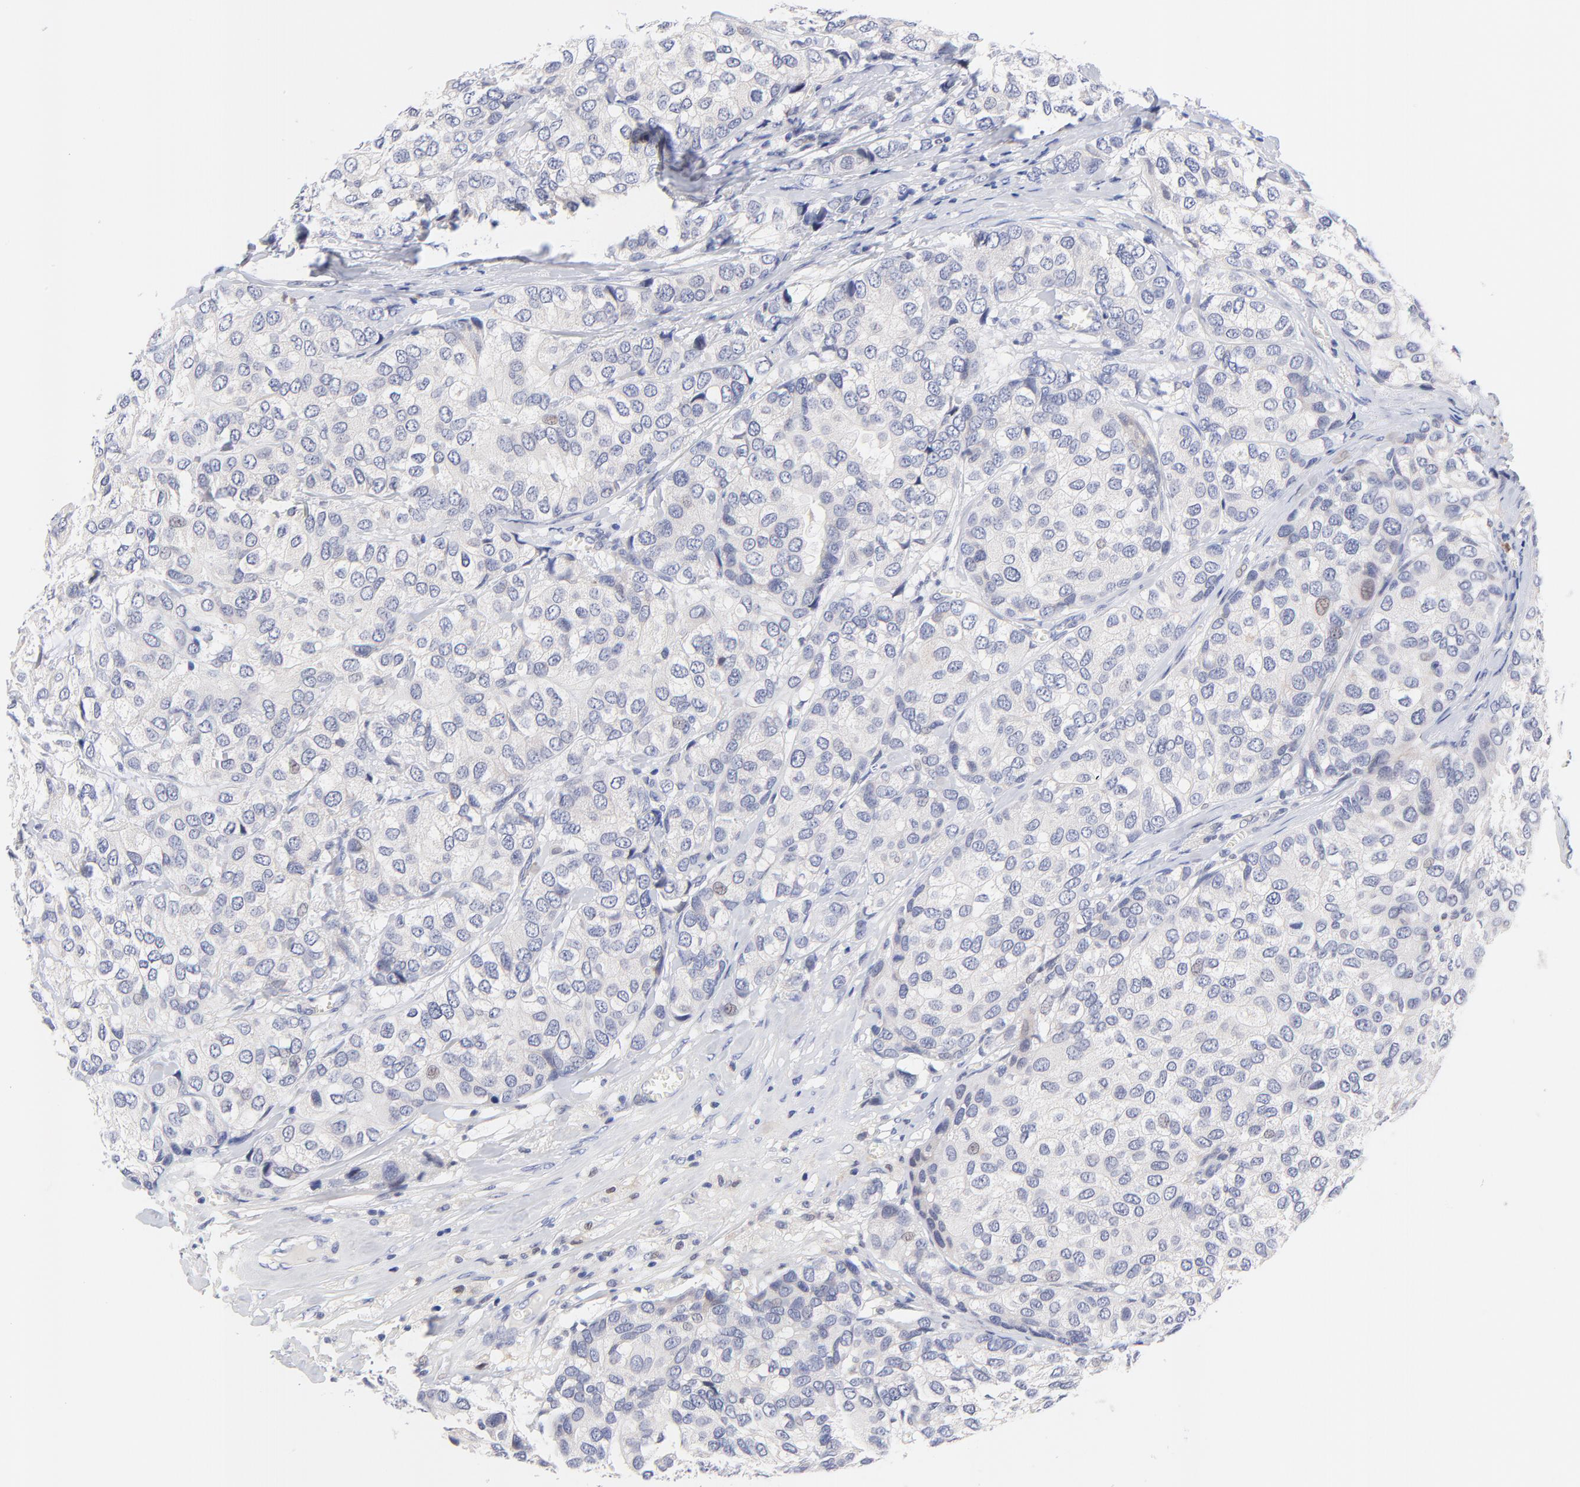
{"staining": {"intensity": "weak", "quantity": "<25%", "location": "nuclear"}, "tissue": "breast cancer", "cell_type": "Tumor cells", "image_type": "cancer", "snomed": [{"axis": "morphology", "description": "Duct carcinoma"}, {"axis": "topography", "description": "Breast"}], "caption": "Micrograph shows no significant protein staining in tumor cells of breast infiltrating ductal carcinoma.", "gene": "AFF2", "patient": {"sex": "female", "age": 68}}